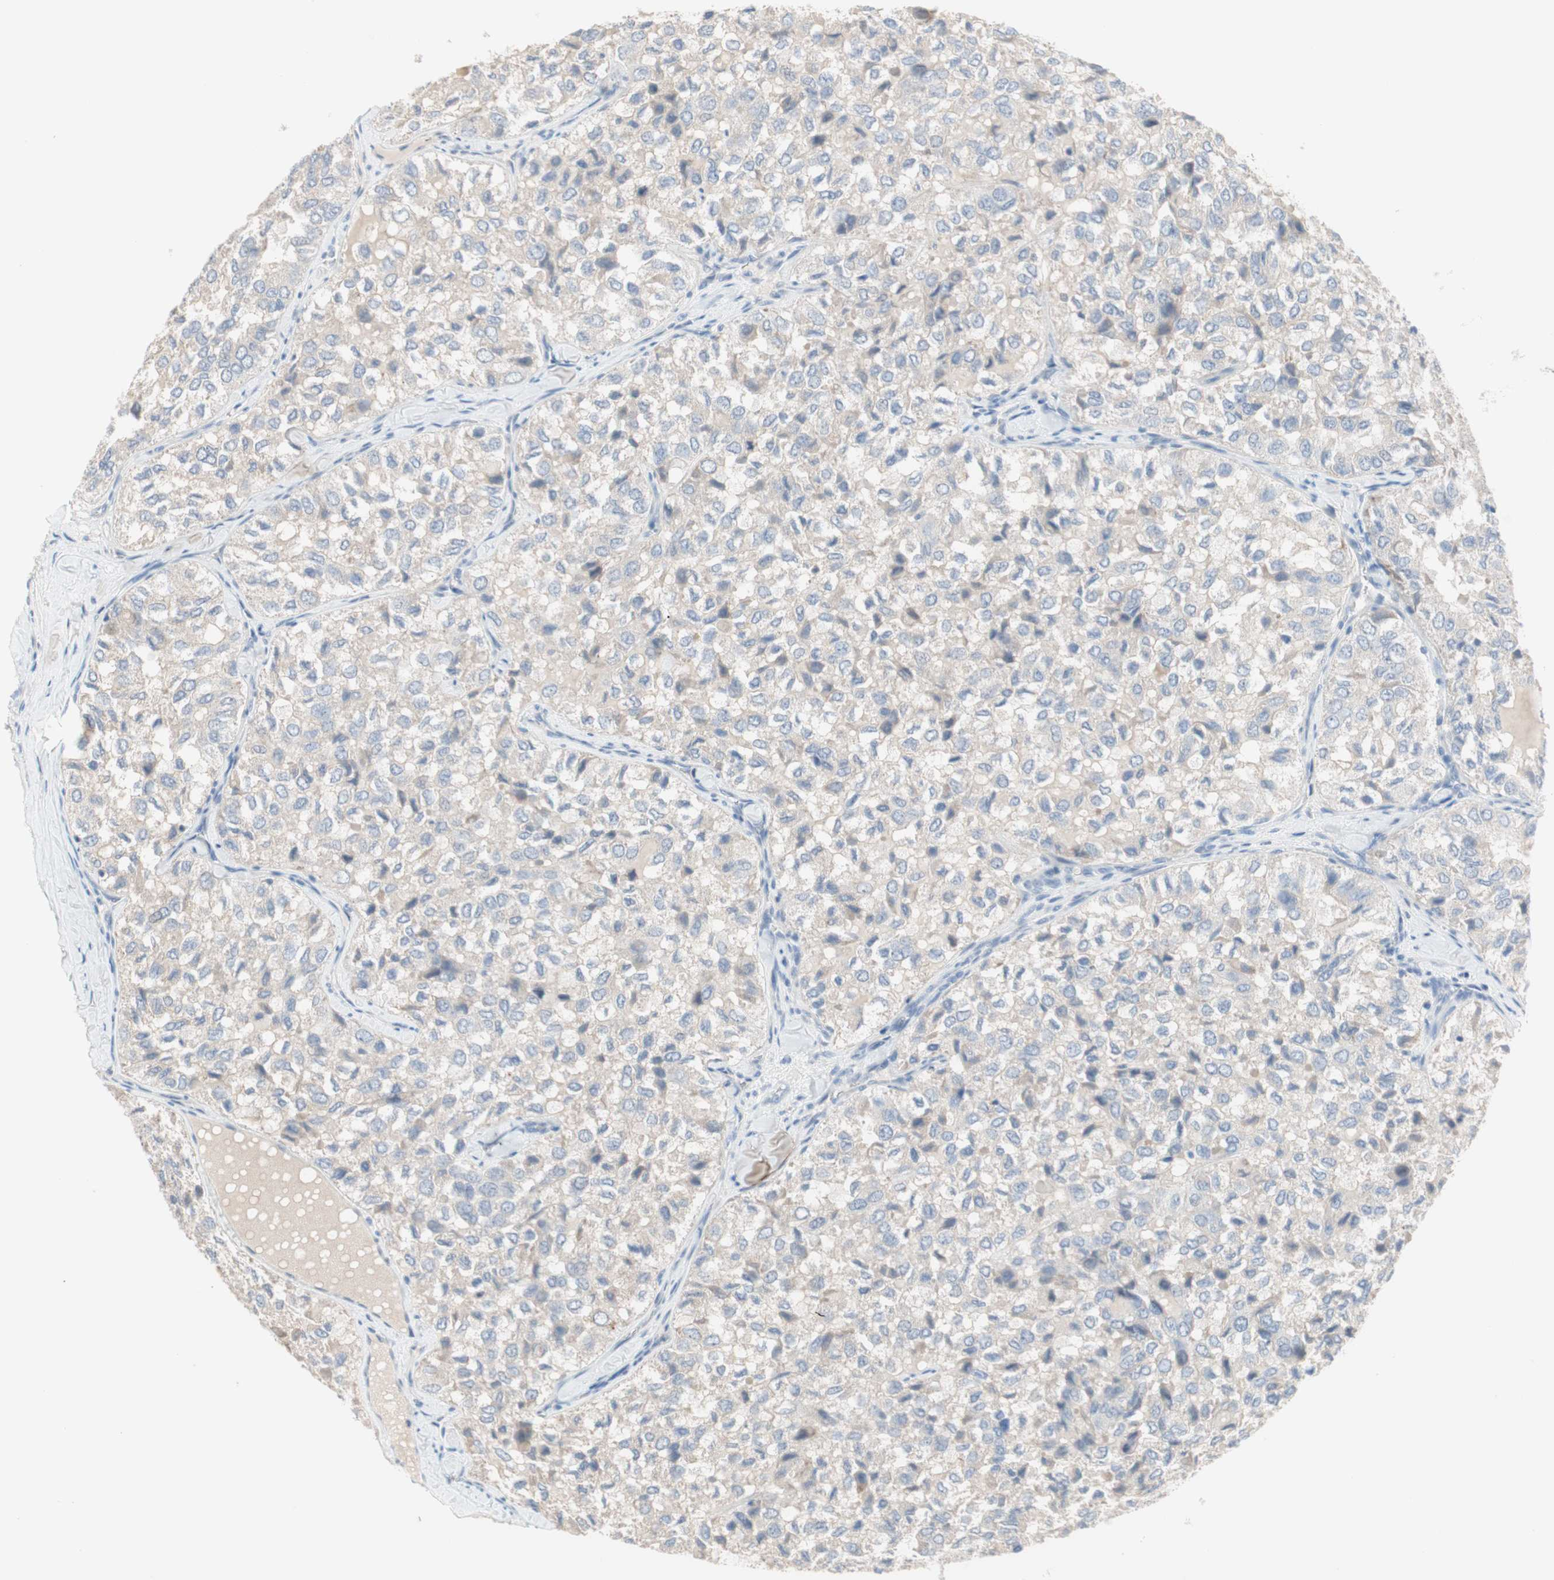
{"staining": {"intensity": "negative", "quantity": "none", "location": "none"}, "tissue": "thyroid cancer", "cell_type": "Tumor cells", "image_type": "cancer", "snomed": [{"axis": "morphology", "description": "Follicular adenoma carcinoma, NOS"}, {"axis": "topography", "description": "Thyroid gland"}], "caption": "Tumor cells are negative for protein expression in human follicular adenoma carcinoma (thyroid). (Immunohistochemistry (ihc), brightfield microscopy, high magnification).", "gene": "PDZK1", "patient": {"sex": "male", "age": 75}}